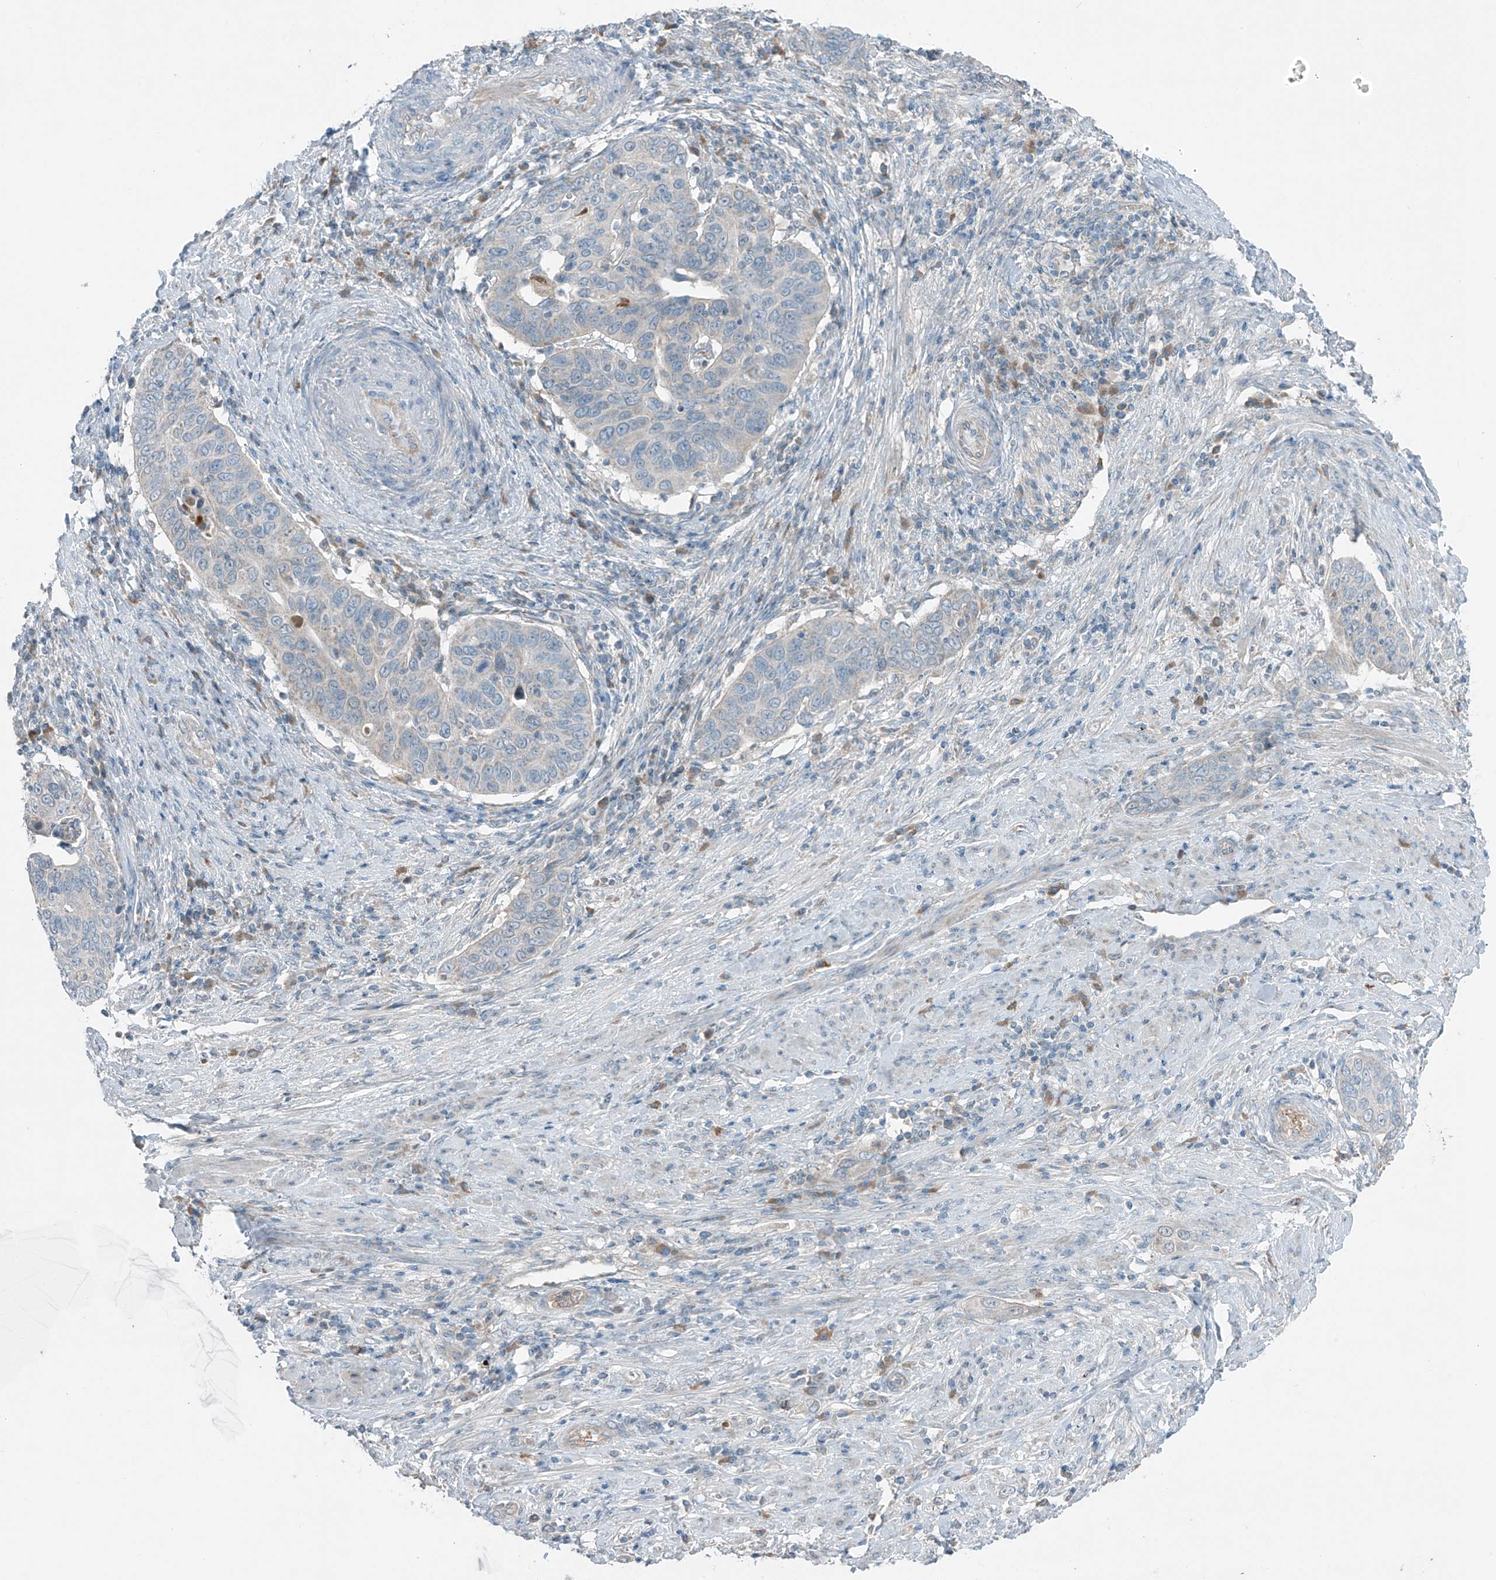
{"staining": {"intensity": "negative", "quantity": "none", "location": "none"}, "tissue": "cervical cancer", "cell_type": "Tumor cells", "image_type": "cancer", "snomed": [{"axis": "morphology", "description": "Squamous cell carcinoma, NOS"}, {"axis": "topography", "description": "Cervix"}], "caption": "Cervical cancer was stained to show a protein in brown. There is no significant staining in tumor cells.", "gene": "FAM131C", "patient": {"sex": "female", "age": 60}}